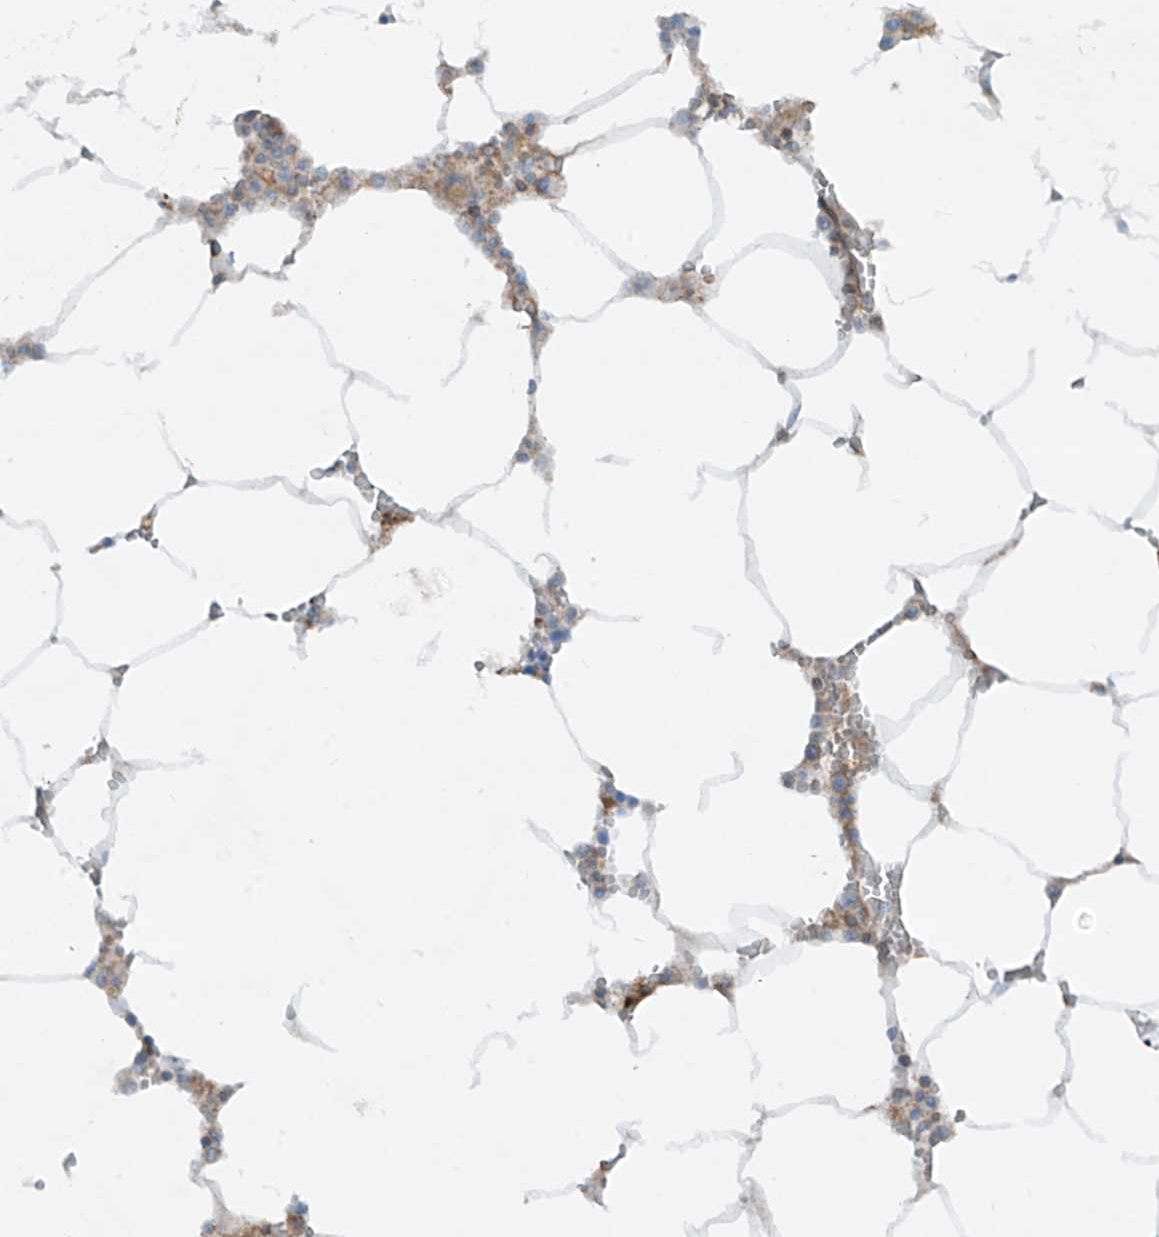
{"staining": {"intensity": "moderate", "quantity": "<25%", "location": "cytoplasmic/membranous"}, "tissue": "bone marrow", "cell_type": "Hematopoietic cells", "image_type": "normal", "snomed": [{"axis": "morphology", "description": "Normal tissue, NOS"}, {"axis": "topography", "description": "Bone marrow"}], "caption": "A brown stain shows moderate cytoplasmic/membranous positivity of a protein in hematopoietic cells of benign human bone marrow. Using DAB (brown) and hematoxylin (blue) stains, captured at high magnification using brightfield microscopy.", "gene": "HLA", "patient": {"sex": "male", "age": 70}}